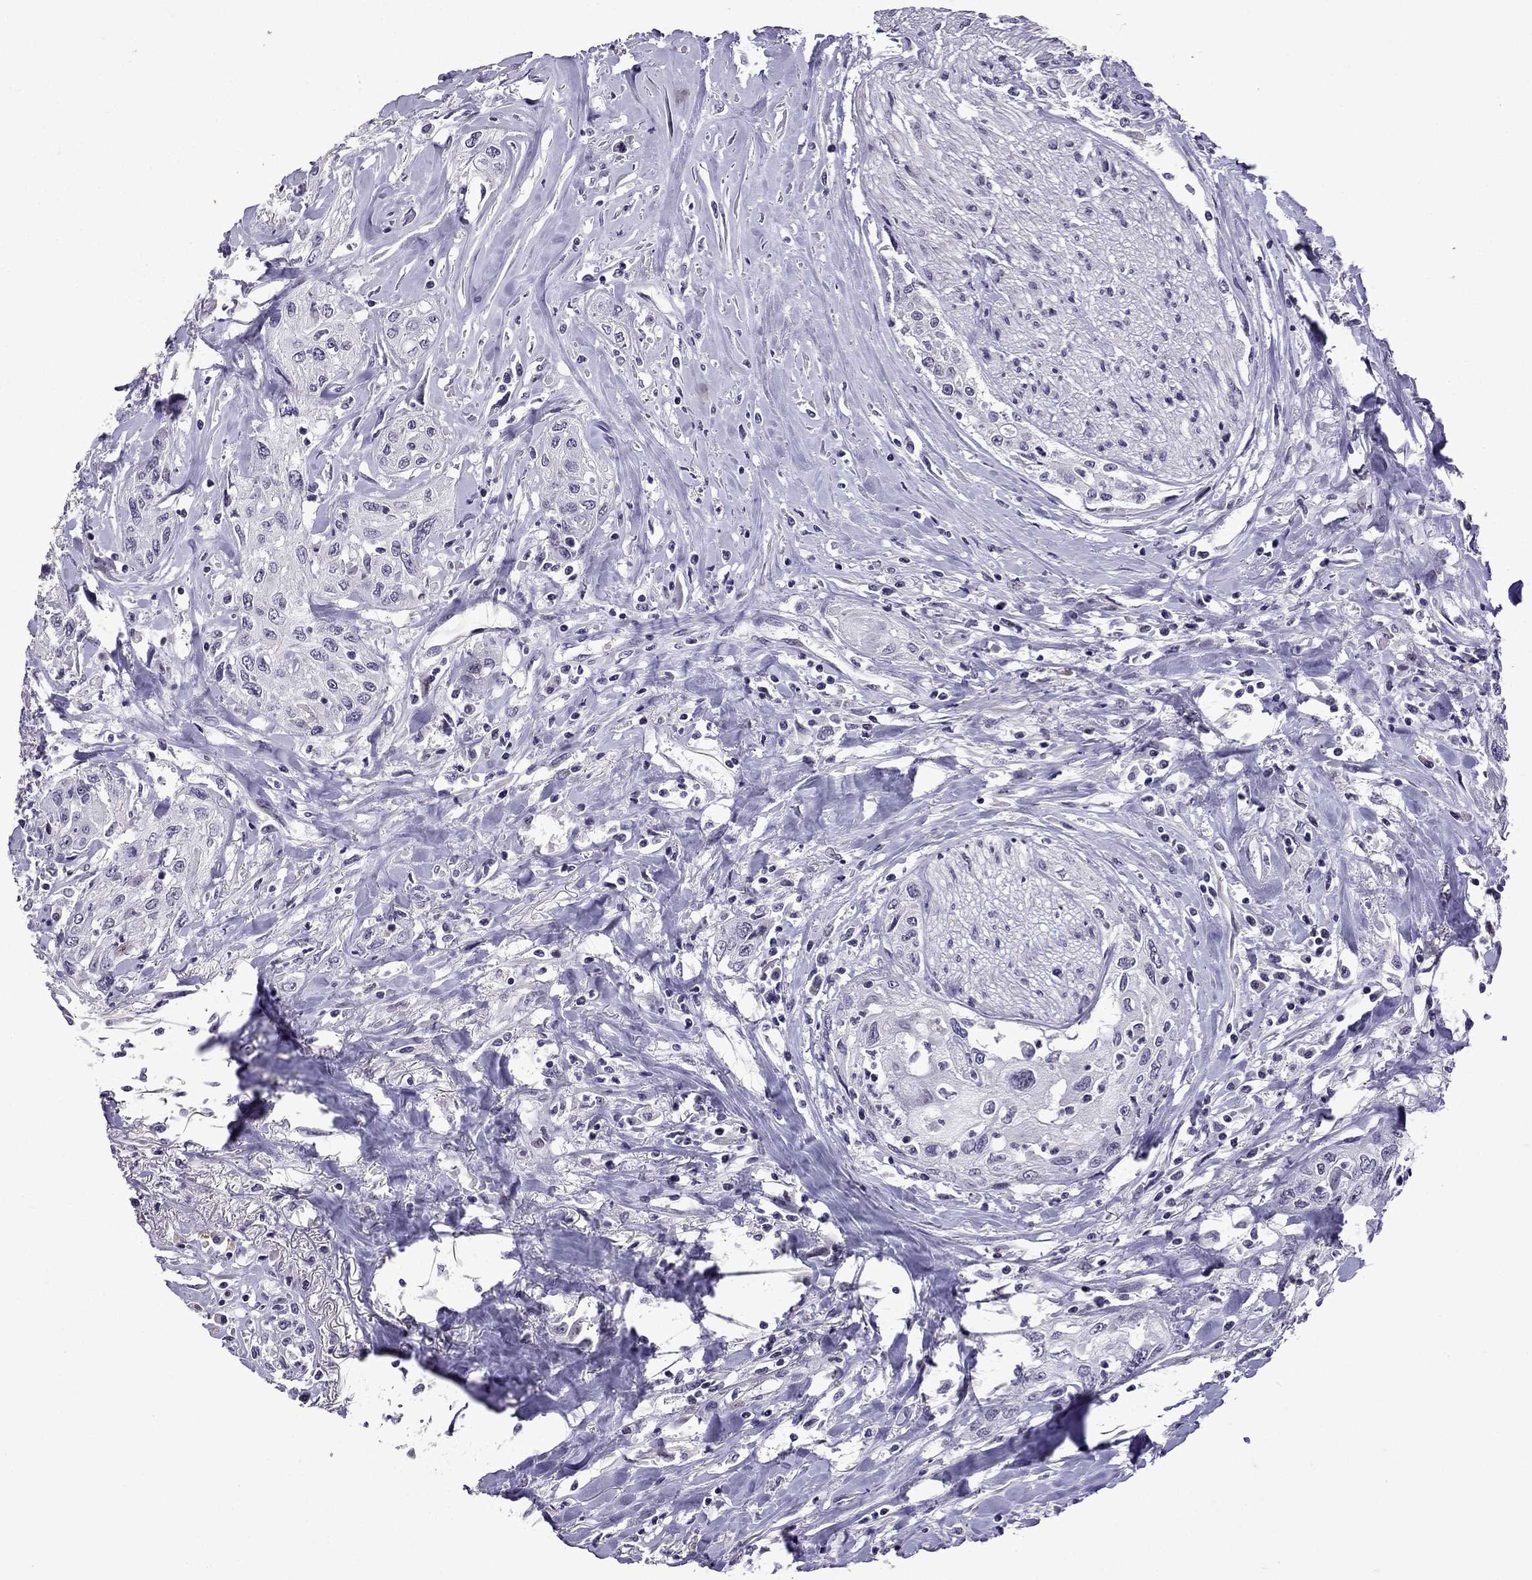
{"staining": {"intensity": "negative", "quantity": "none", "location": "none"}, "tissue": "head and neck cancer", "cell_type": "Tumor cells", "image_type": "cancer", "snomed": [{"axis": "morphology", "description": "Normal tissue, NOS"}, {"axis": "morphology", "description": "Squamous cell carcinoma, NOS"}, {"axis": "topography", "description": "Oral tissue"}, {"axis": "topography", "description": "Peripheral nerve tissue"}, {"axis": "topography", "description": "Head-Neck"}], "caption": "Head and neck cancer (squamous cell carcinoma) stained for a protein using immunohistochemistry shows no positivity tumor cells.", "gene": "TTN", "patient": {"sex": "female", "age": 59}}